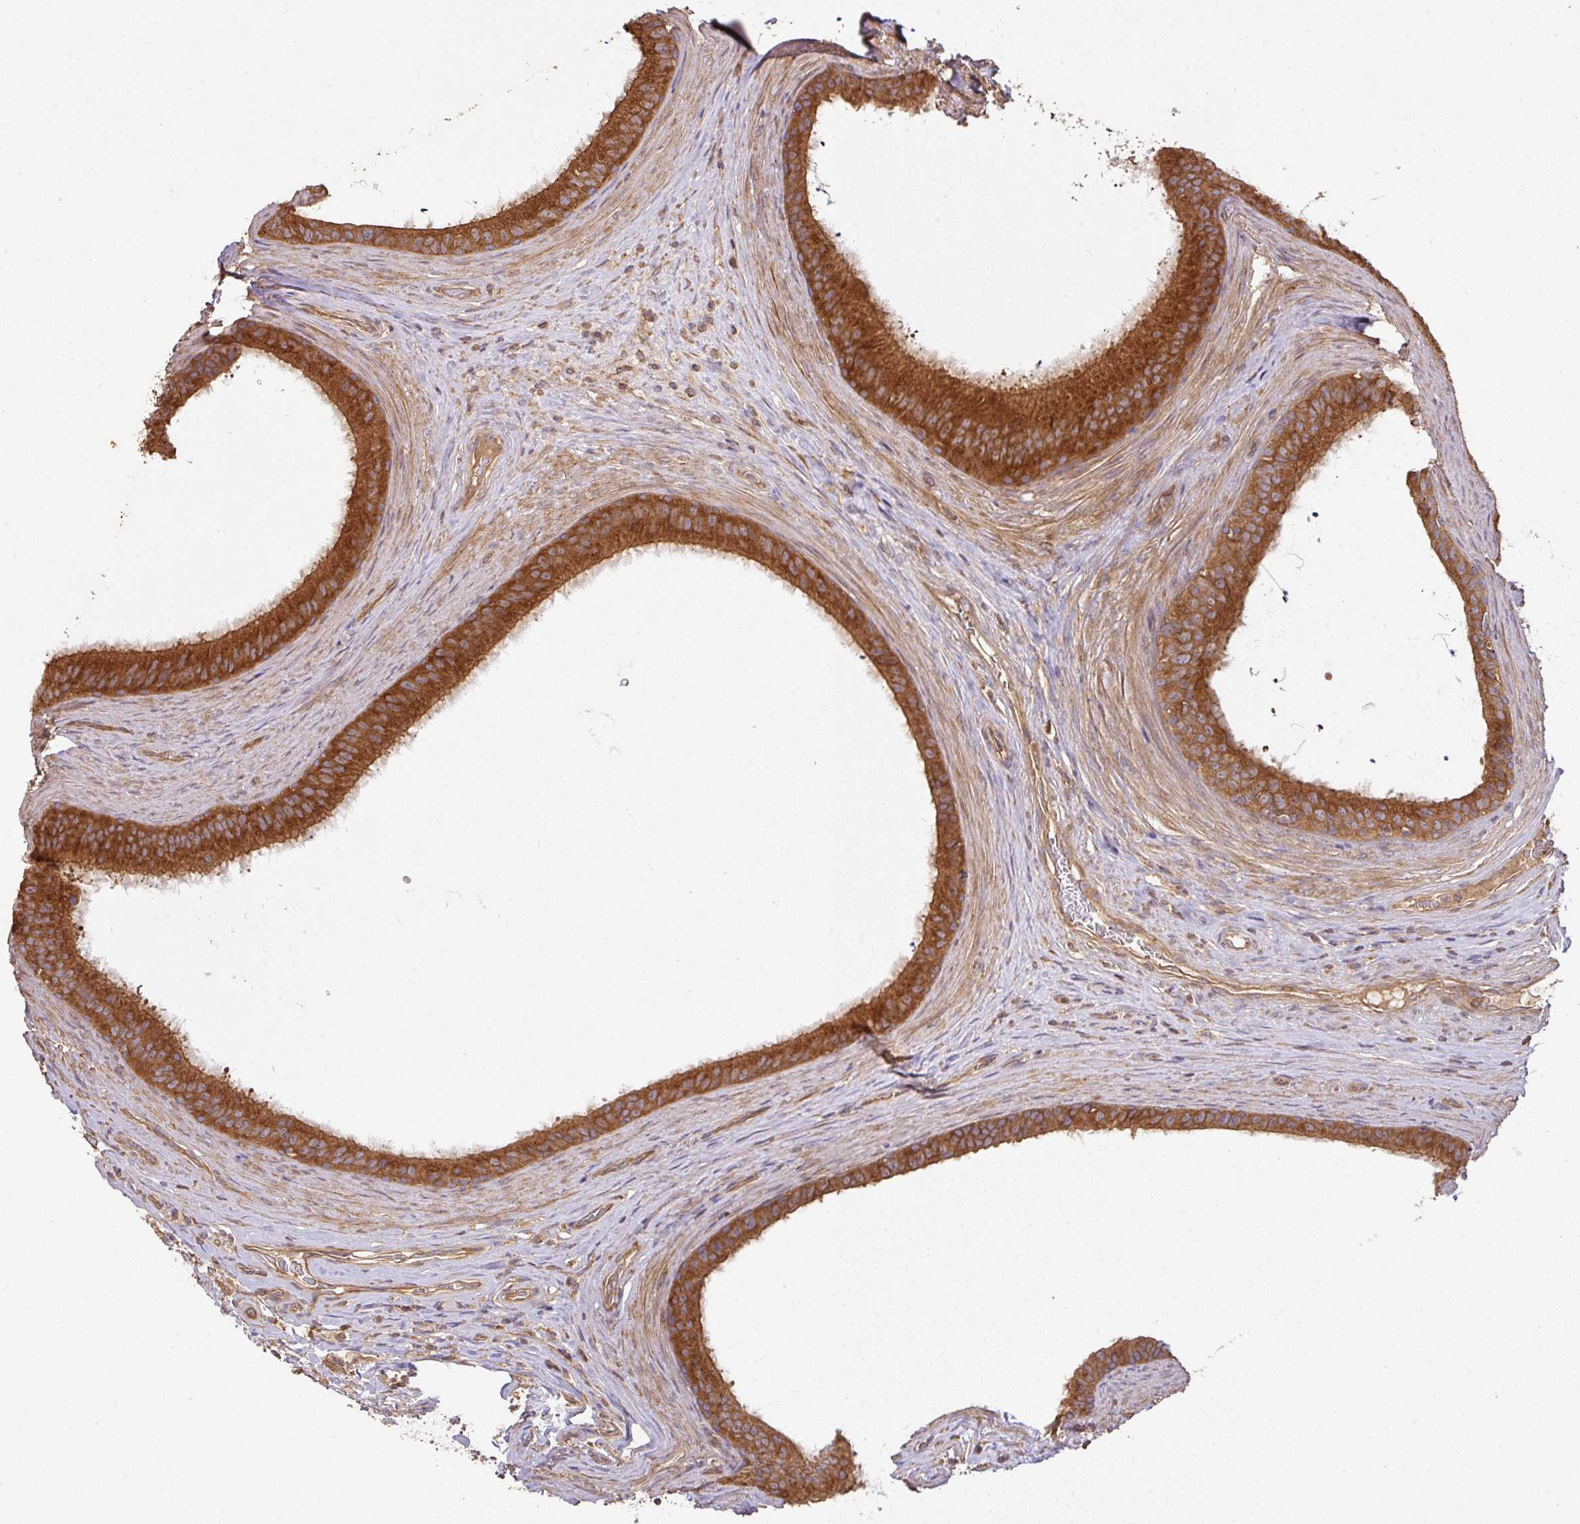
{"staining": {"intensity": "strong", "quantity": ">75%", "location": "cytoplasmic/membranous"}, "tissue": "epididymis", "cell_type": "Glandular cells", "image_type": "normal", "snomed": [{"axis": "morphology", "description": "Normal tissue, NOS"}, {"axis": "topography", "description": "Testis"}, {"axis": "topography", "description": "Epididymis"}], "caption": "A brown stain highlights strong cytoplasmic/membranous expression of a protein in glandular cells of unremarkable human epididymis.", "gene": "GSPT1", "patient": {"sex": "male", "age": 41}}